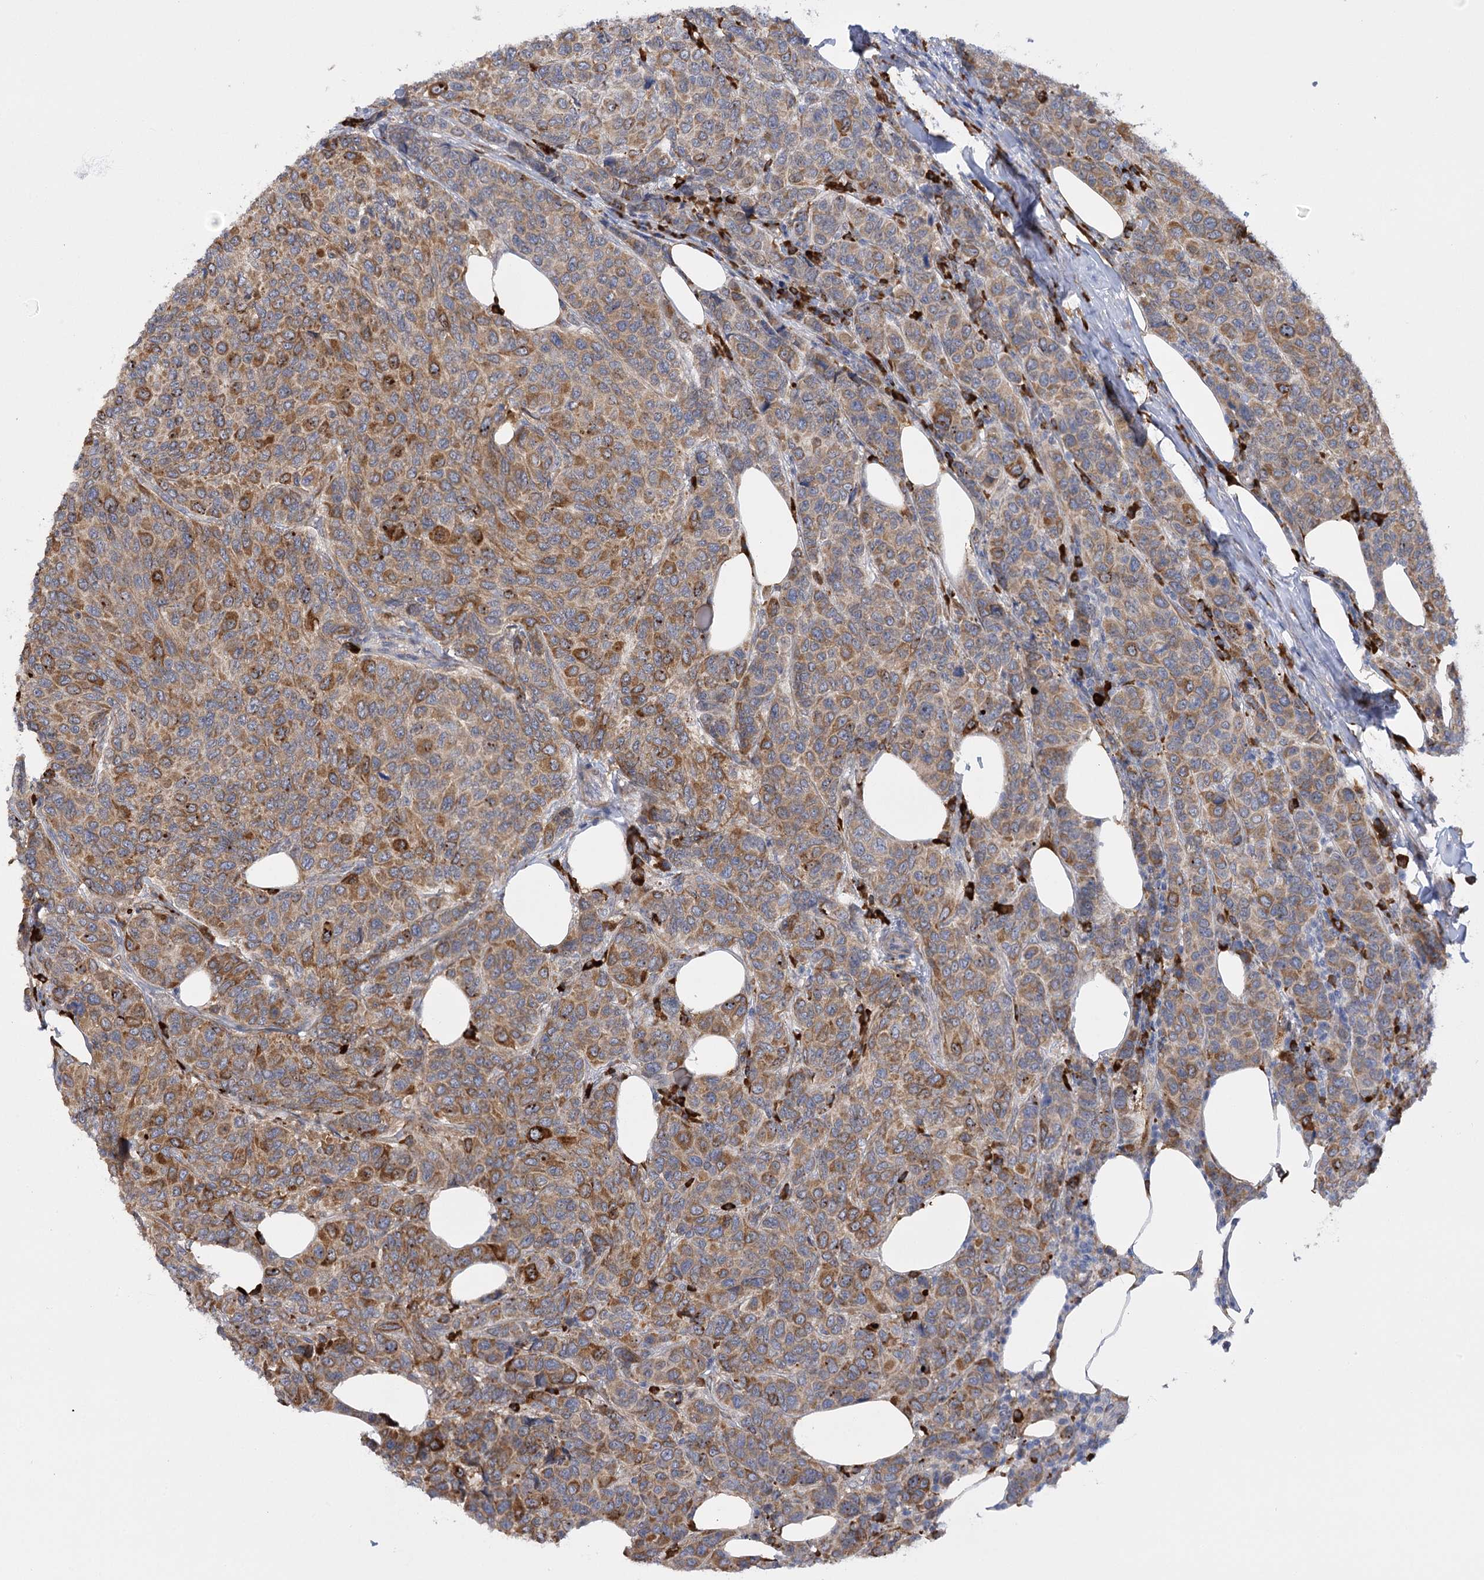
{"staining": {"intensity": "moderate", "quantity": "25%-75%", "location": "cytoplasmic/membranous"}, "tissue": "breast cancer", "cell_type": "Tumor cells", "image_type": "cancer", "snomed": [{"axis": "morphology", "description": "Duct carcinoma"}, {"axis": "topography", "description": "Breast"}], "caption": "Tumor cells exhibit medium levels of moderate cytoplasmic/membranous positivity in about 25%-75% of cells in human breast infiltrating ductal carcinoma.", "gene": "NCKAP5", "patient": {"sex": "female", "age": 55}}